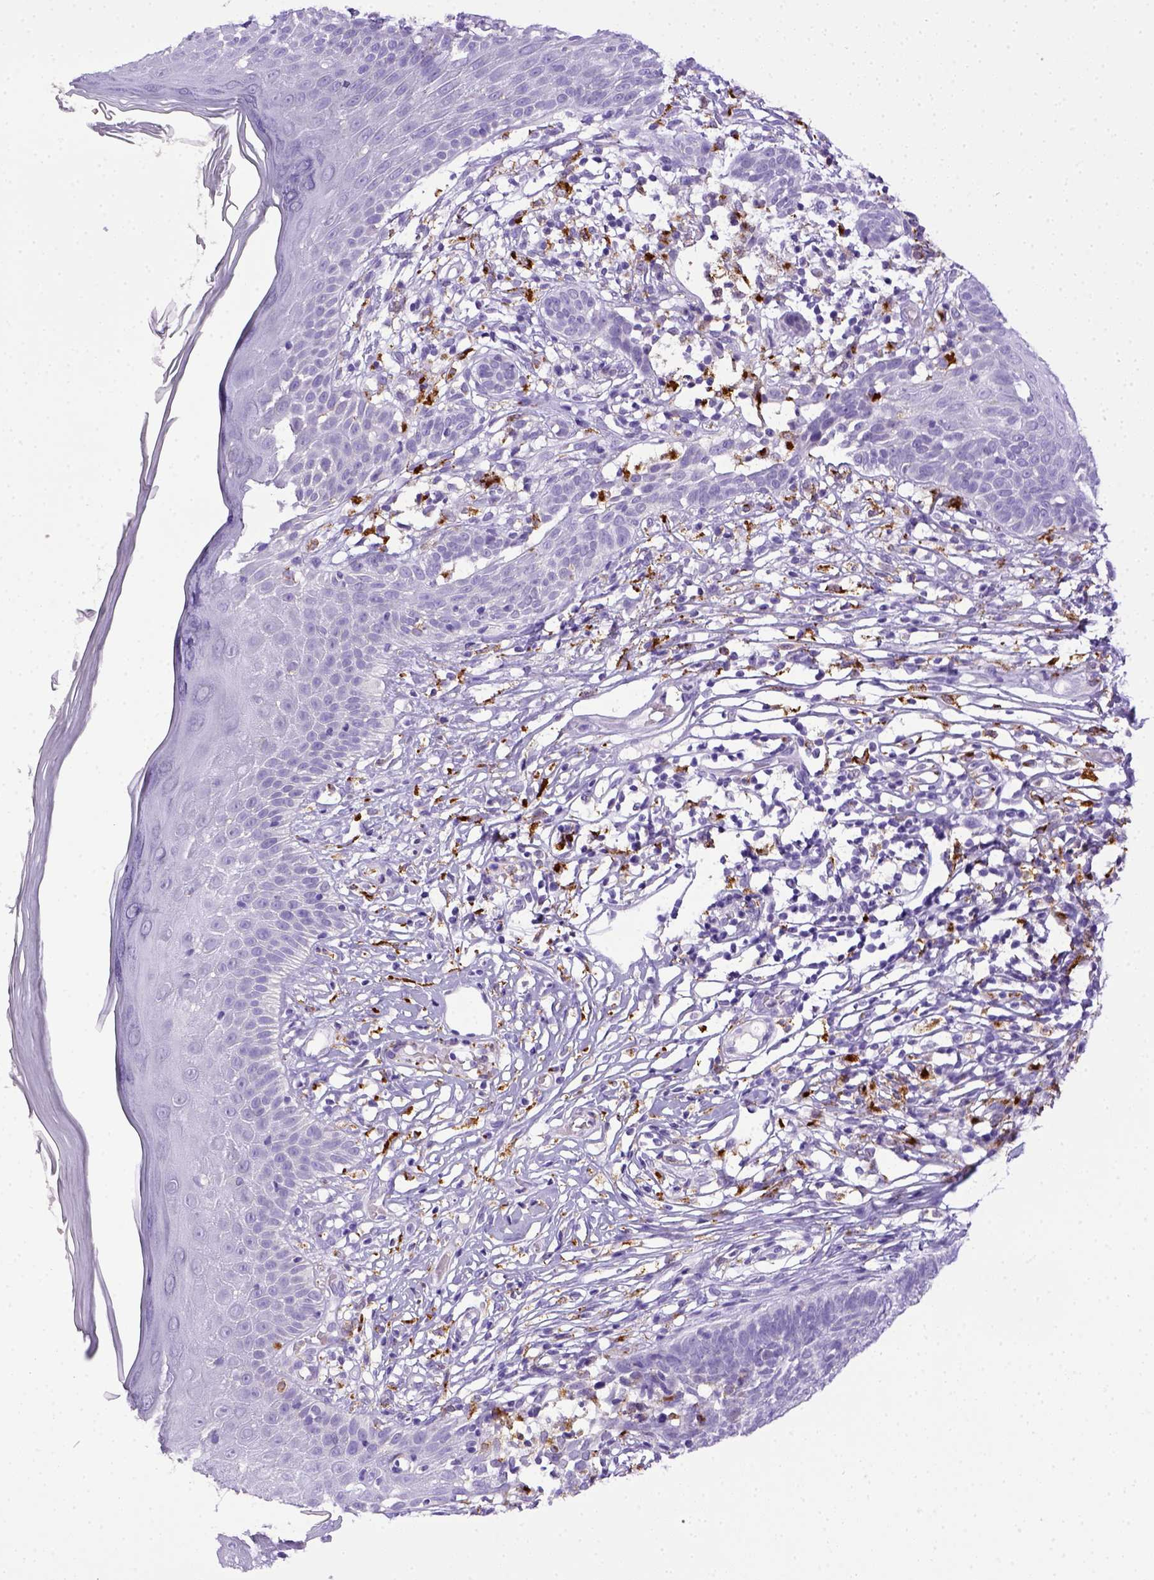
{"staining": {"intensity": "negative", "quantity": "none", "location": "none"}, "tissue": "skin cancer", "cell_type": "Tumor cells", "image_type": "cancer", "snomed": [{"axis": "morphology", "description": "Basal cell carcinoma"}, {"axis": "topography", "description": "Skin"}], "caption": "DAB (3,3'-diaminobenzidine) immunohistochemical staining of skin cancer demonstrates no significant expression in tumor cells.", "gene": "CD68", "patient": {"sex": "male", "age": 85}}